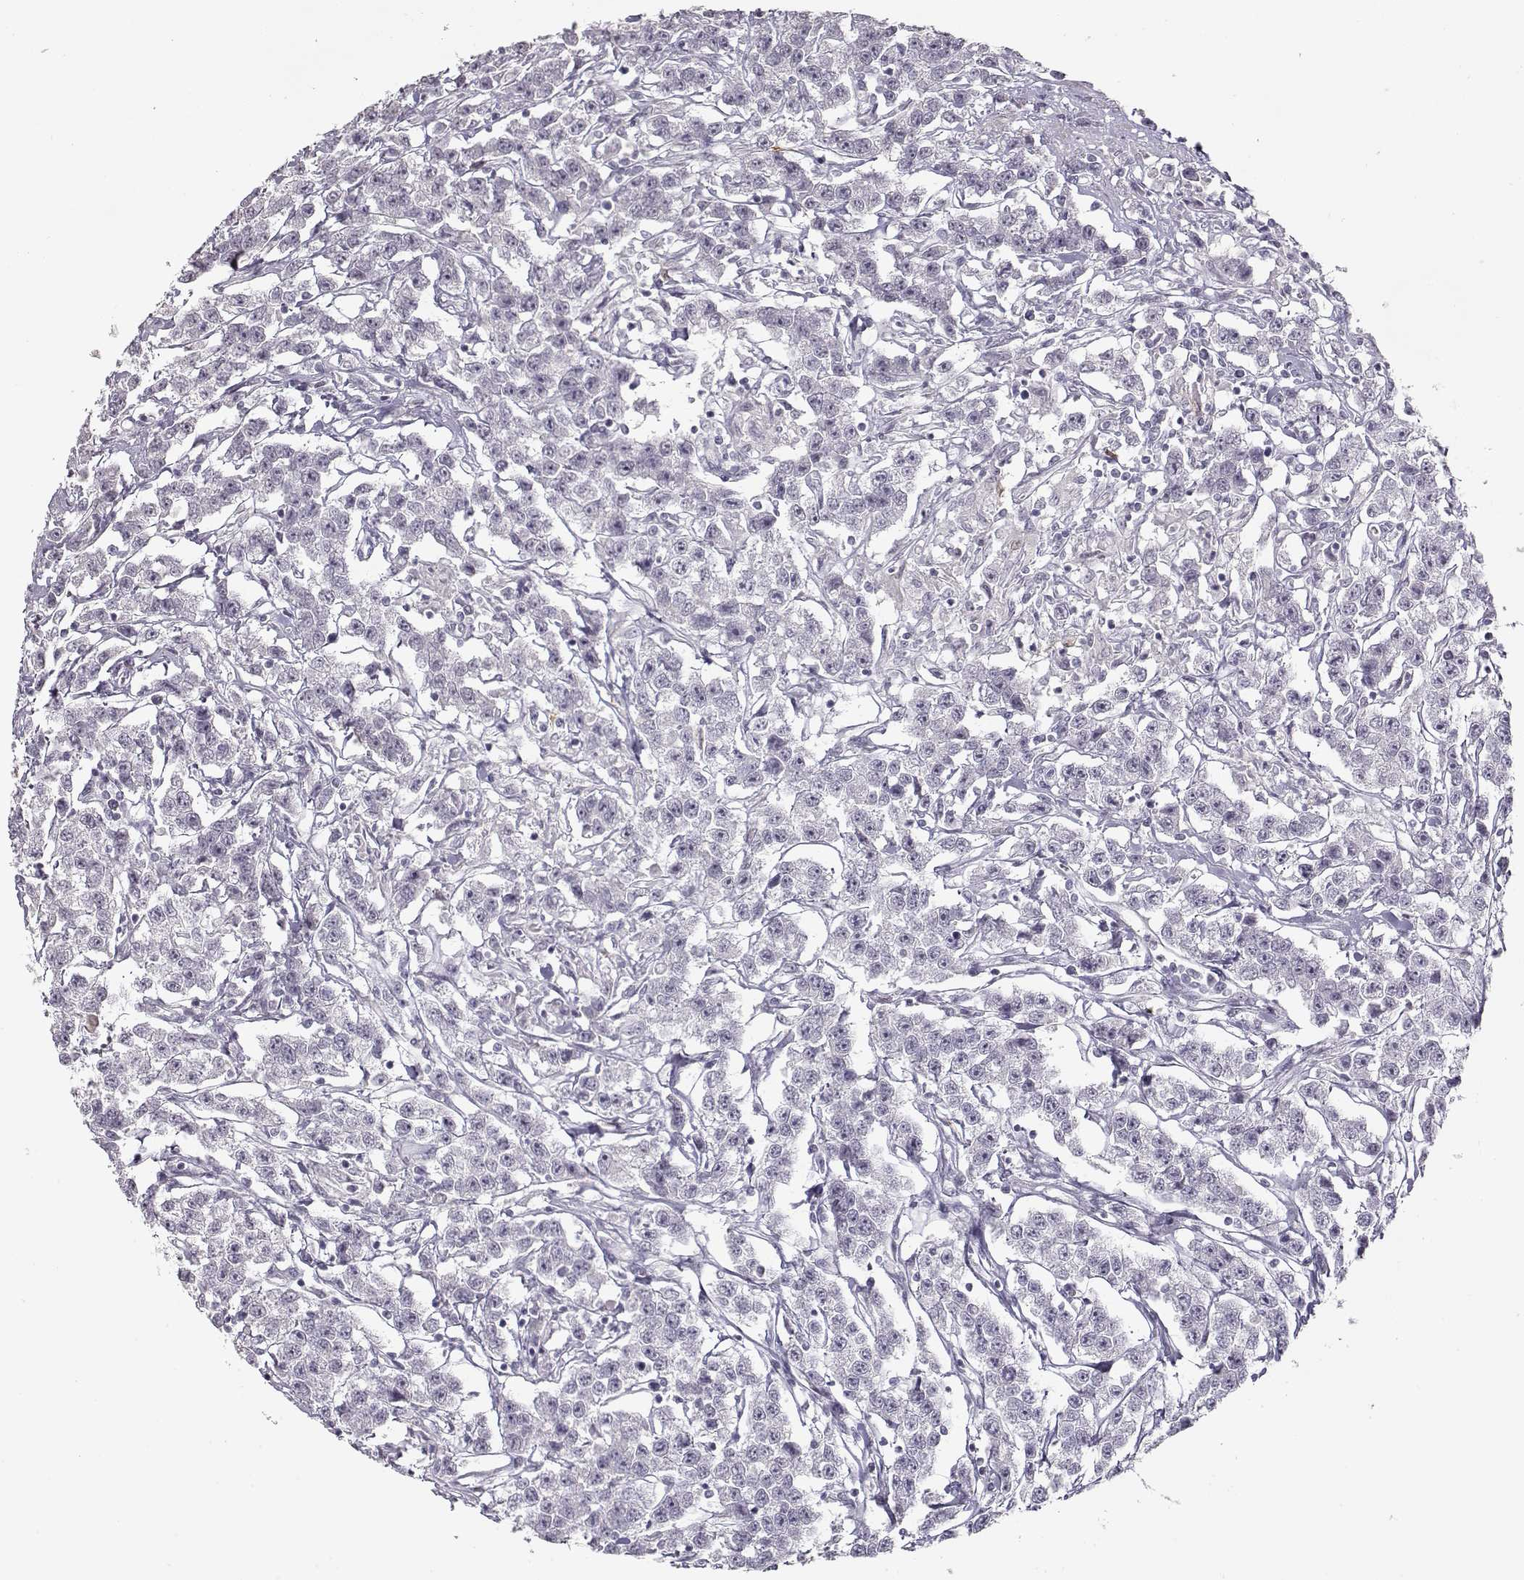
{"staining": {"intensity": "negative", "quantity": "none", "location": "none"}, "tissue": "testis cancer", "cell_type": "Tumor cells", "image_type": "cancer", "snomed": [{"axis": "morphology", "description": "Seminoma, NOS"}, {"axis": "topography", "description": "Testis"}], "caption": "Protein analysis of testis cancer demonstrates no significant staining in tumor cells.", "gene": "S100B", "patient": {"sex": "male", "age": 59}}